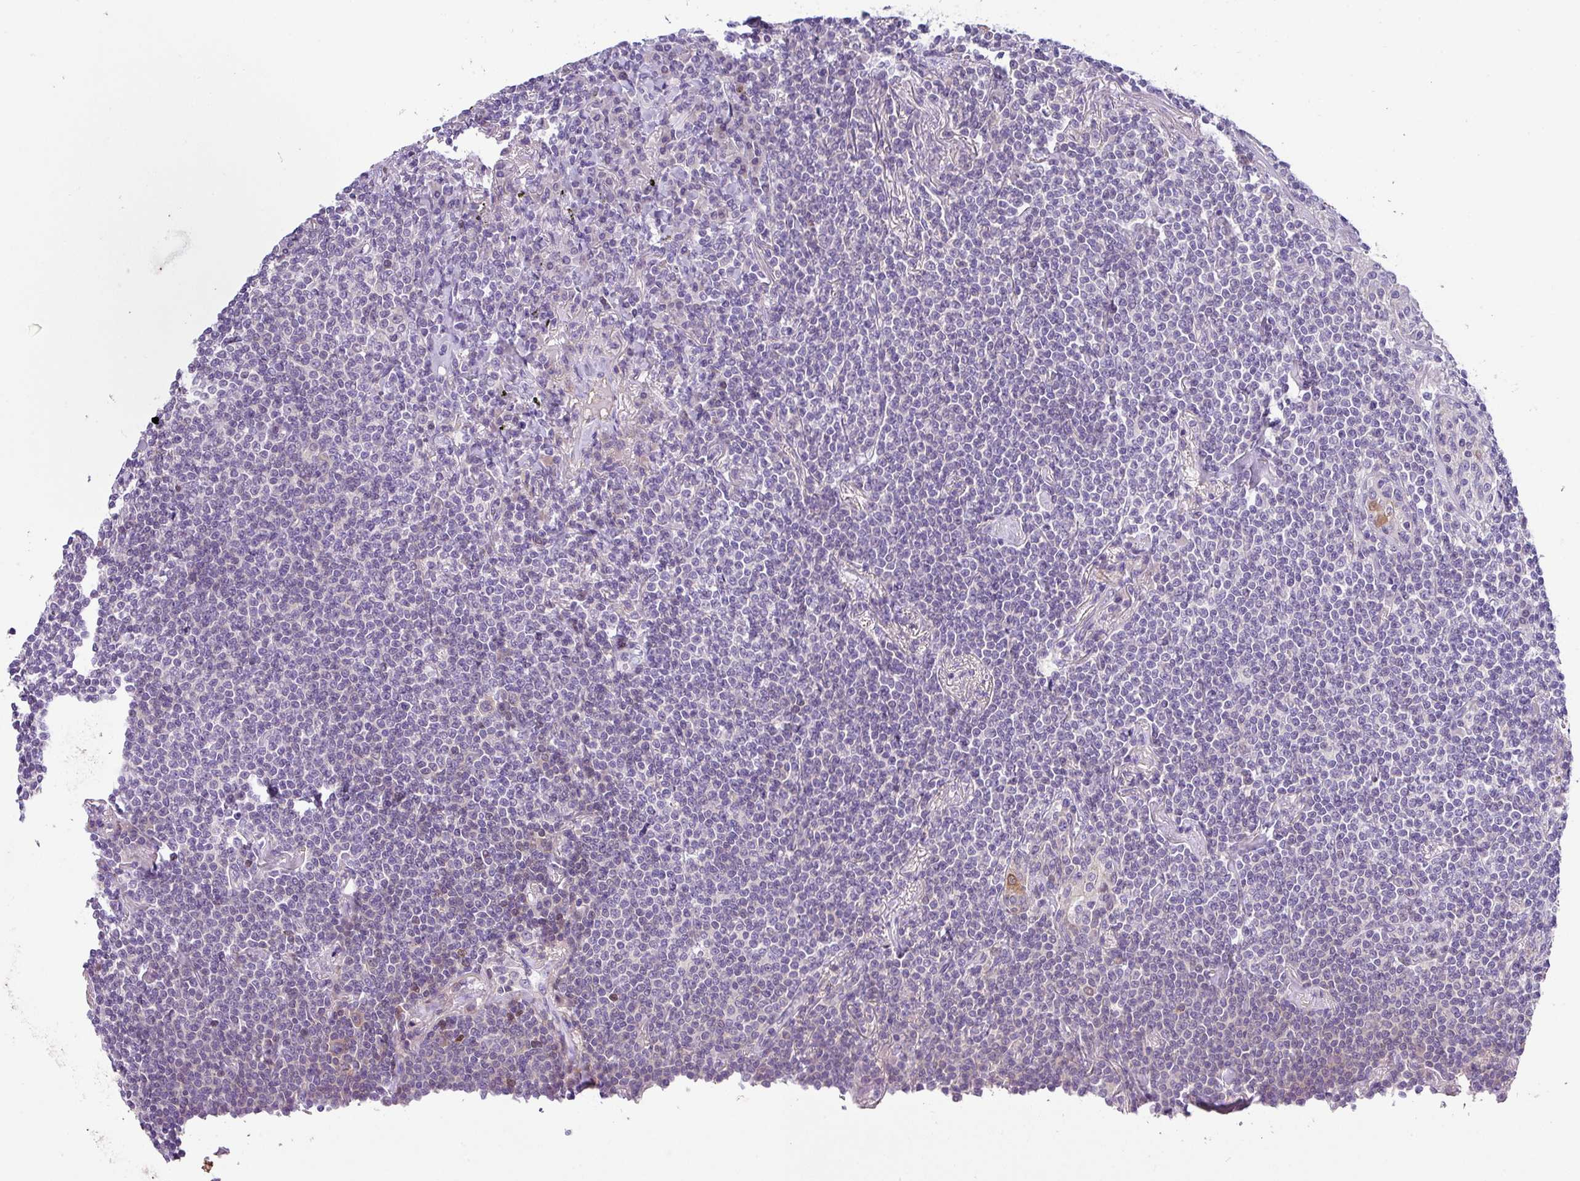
{"staining": {"intensity": "negative", "quantity": "none", "location": "none"}, "tissue": "lymphoma", "cell_type": "Tumor cells", "image_type": "cancer", "snomed": [{"axis": "morphology", "description": "Malignant lymphoma, non-Hodgkin's type, Low grade"}, {"axis": "topography", "description": "Lung"}], "caption": "Histopathology image shows no significant protein staining in tumor cells of lymphoma.", "gene": "DNAL1", "patient": {"sex": "female", "age": 71}}